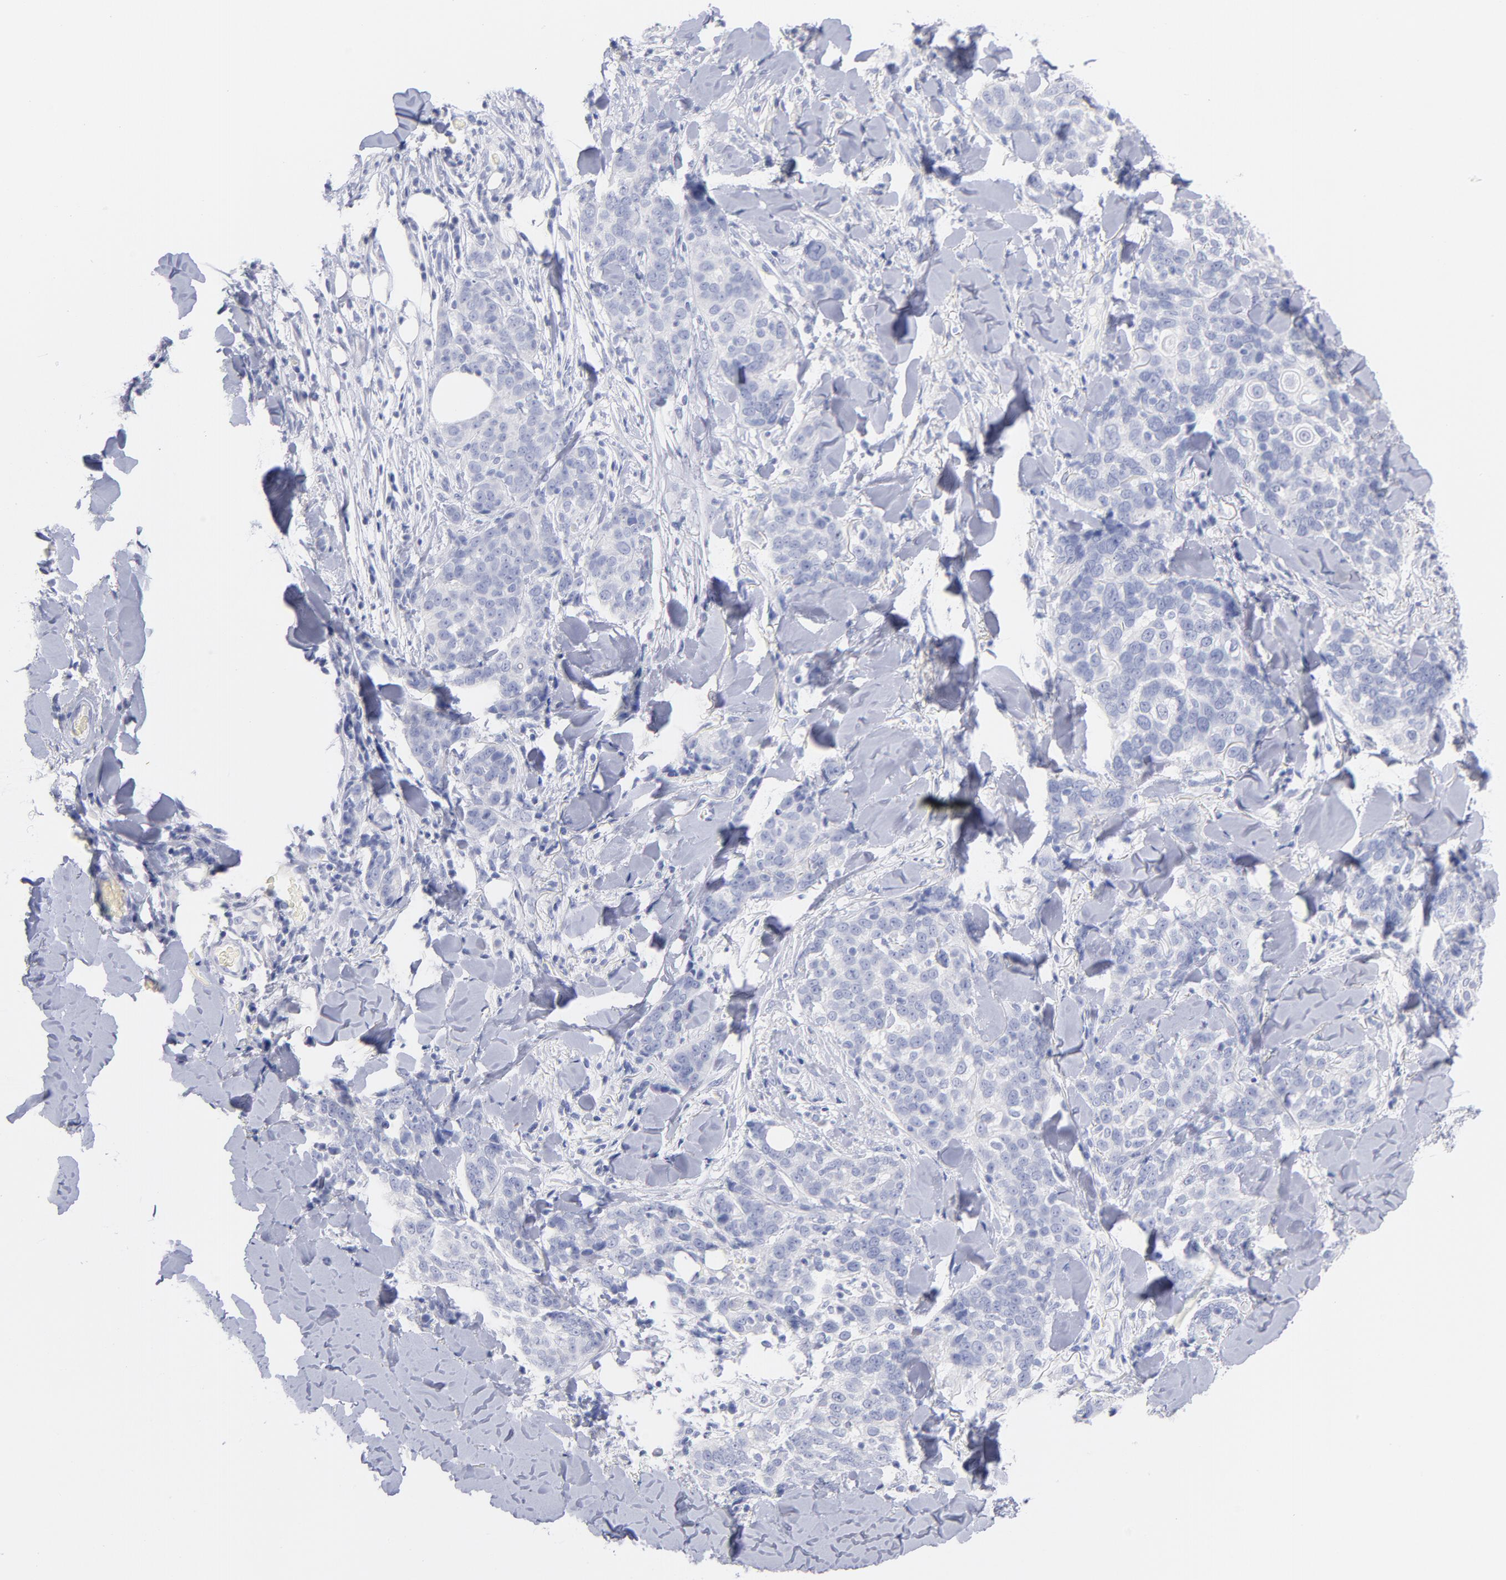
{"staining": {"intensity": "negative", "quantity": "none", "location": "none"}, "tissue": "skin cancer", "cell_type": "Tumor cells", "image_type": "cancer", "snomed": [{"axis": "morphology", "description": "Normal tissue, NOS"}, {"axis": "morphology", "description": "Squamous cell carcinoma, NOS"}, {"axis": "topography", "description": "Skin"}], "caption": "Micrograph shows no protein positivity in tumor cells of skin cancer tissue.", "gene": "SCGN", "patient": {"sex": "female", "age": 83}}